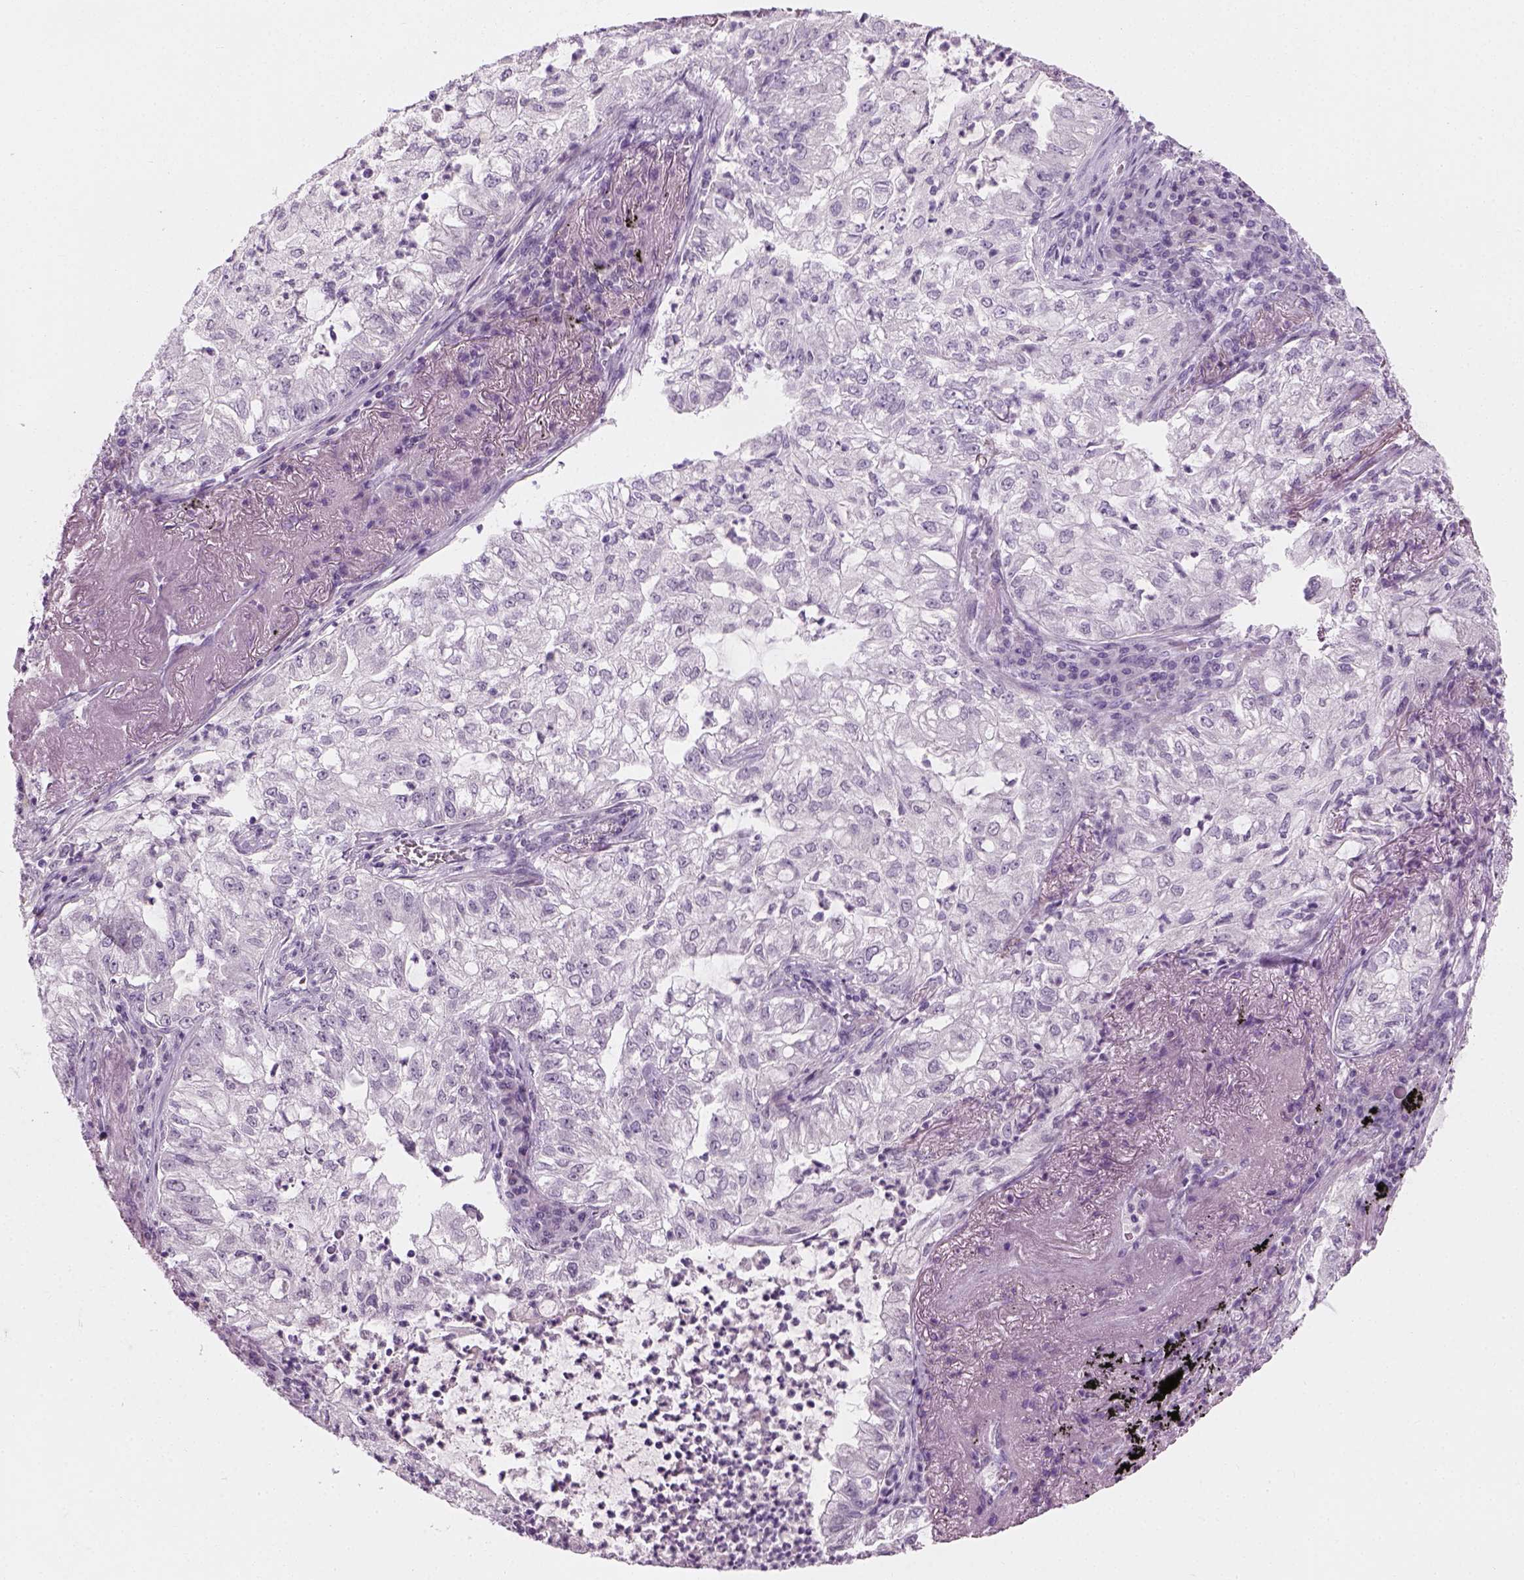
{"staining": {"intensity": "negative", "quantity": "none", "location": "none"}, "tissue": "lung cancer", "cell_type": "Tumor cells", "image_type": "cancer", "snomed": [{"axis": "morphology", "description": "Adenocarcinoma, NOS"}, {"axis": "topography", "description": "Lung"}], "caption": "High power microscopy photomicrograph of an immunohistochemistry photomicrograph of lung cancer (adenocarcinoma), revealing no significant expression in tumor cells.", "gene": "TH", "patient": {"sex": "female", "age": 73}}